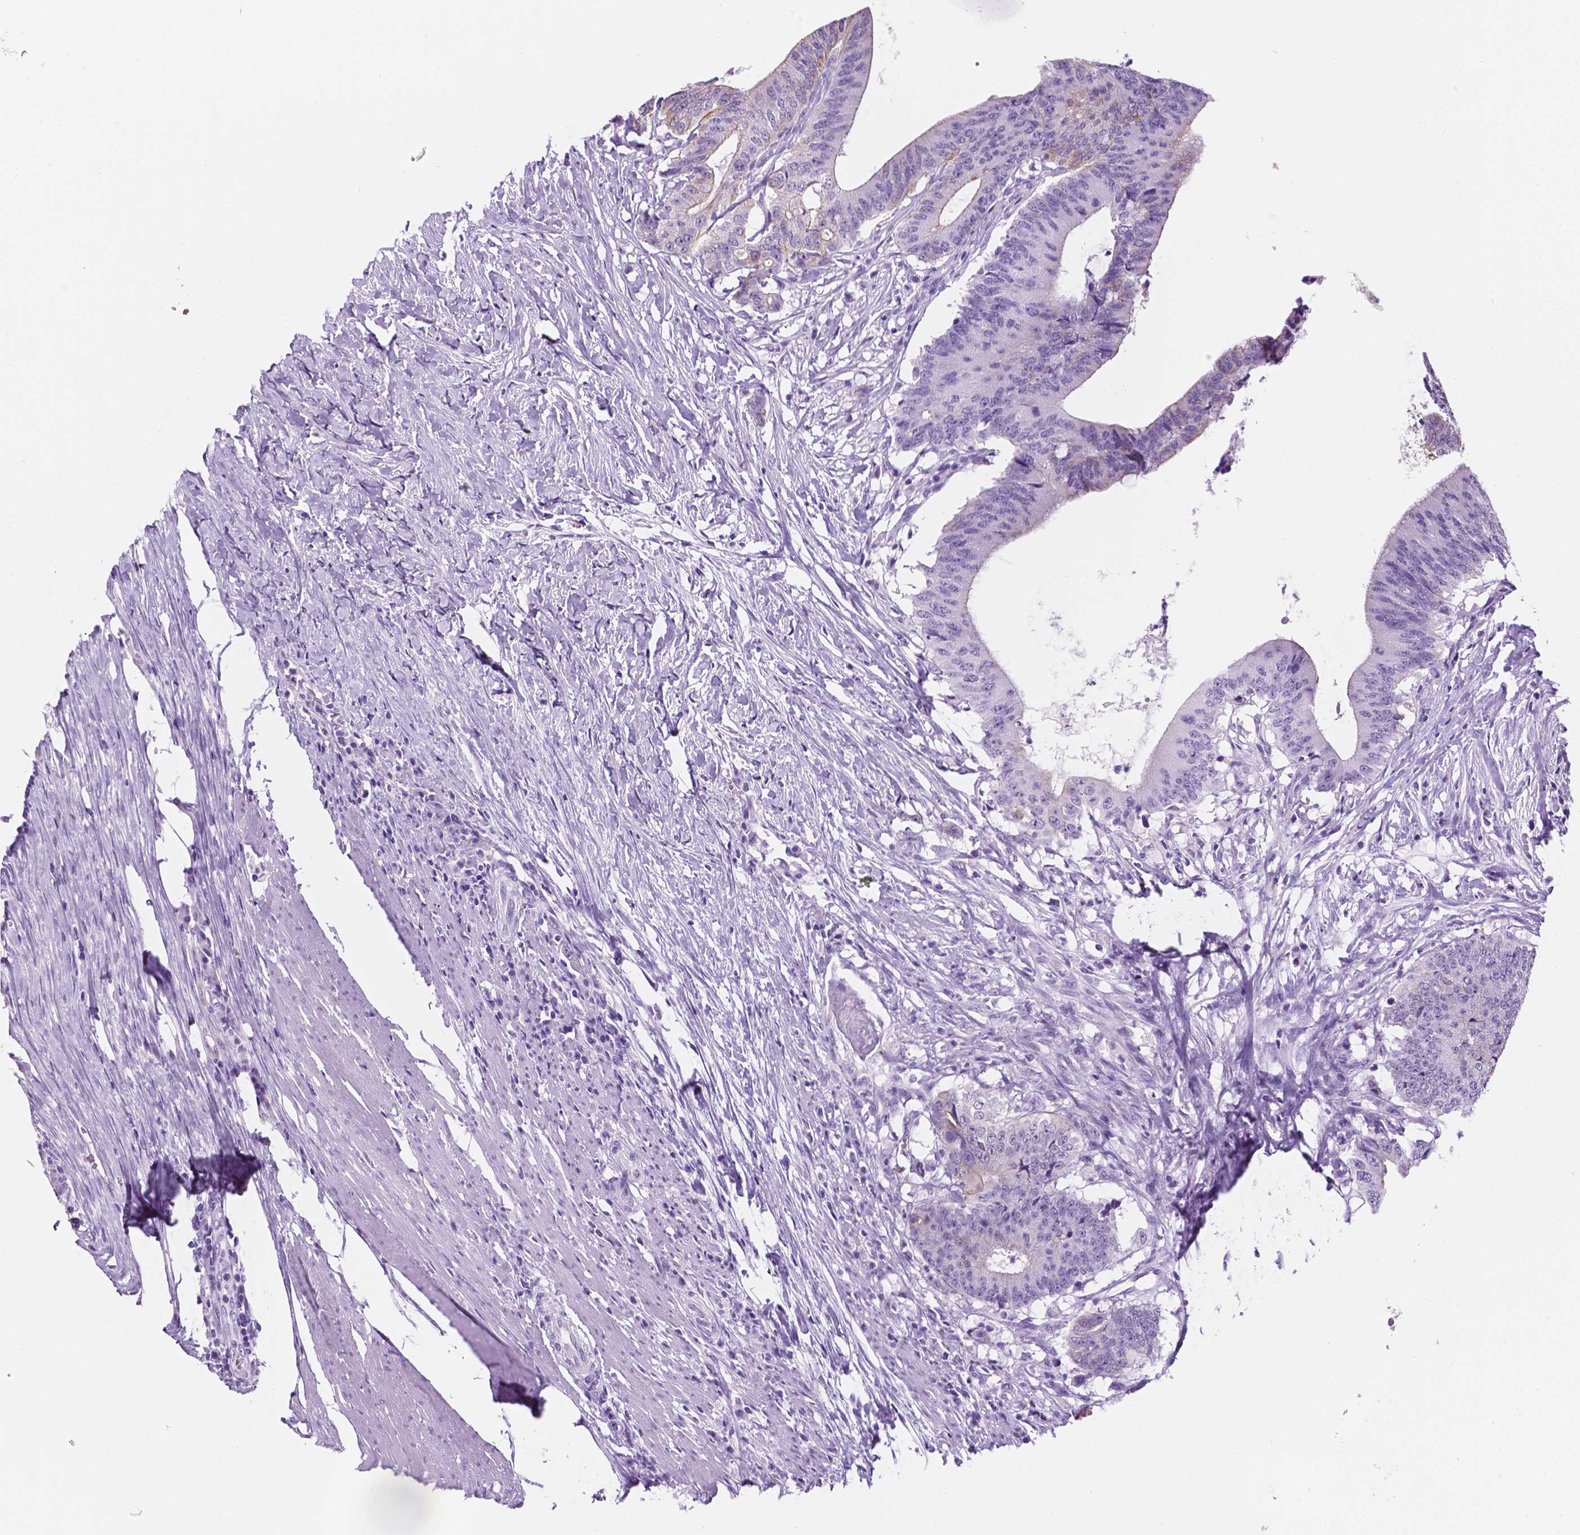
{"staining": {"intensity": "negative", "quantity": "none", "location": "none"}, "tissue": "colorectal cancer", "cell_type": "Tumor cells", "image_type": "cancer", "snomed": [{"axis": "morphology", "description": "Adenocarcinoma, NOS"}, {"axis": "topography", "description": "Colon"}], "caption": "Immunohistochemistry (IHC) photomicrograph of adenocarcinoma (colorectal) stained for a protein (brown), which displays no staining in tumor cells.", "gene": "PPL", "patient": {"sex": "female", "age": 43}}